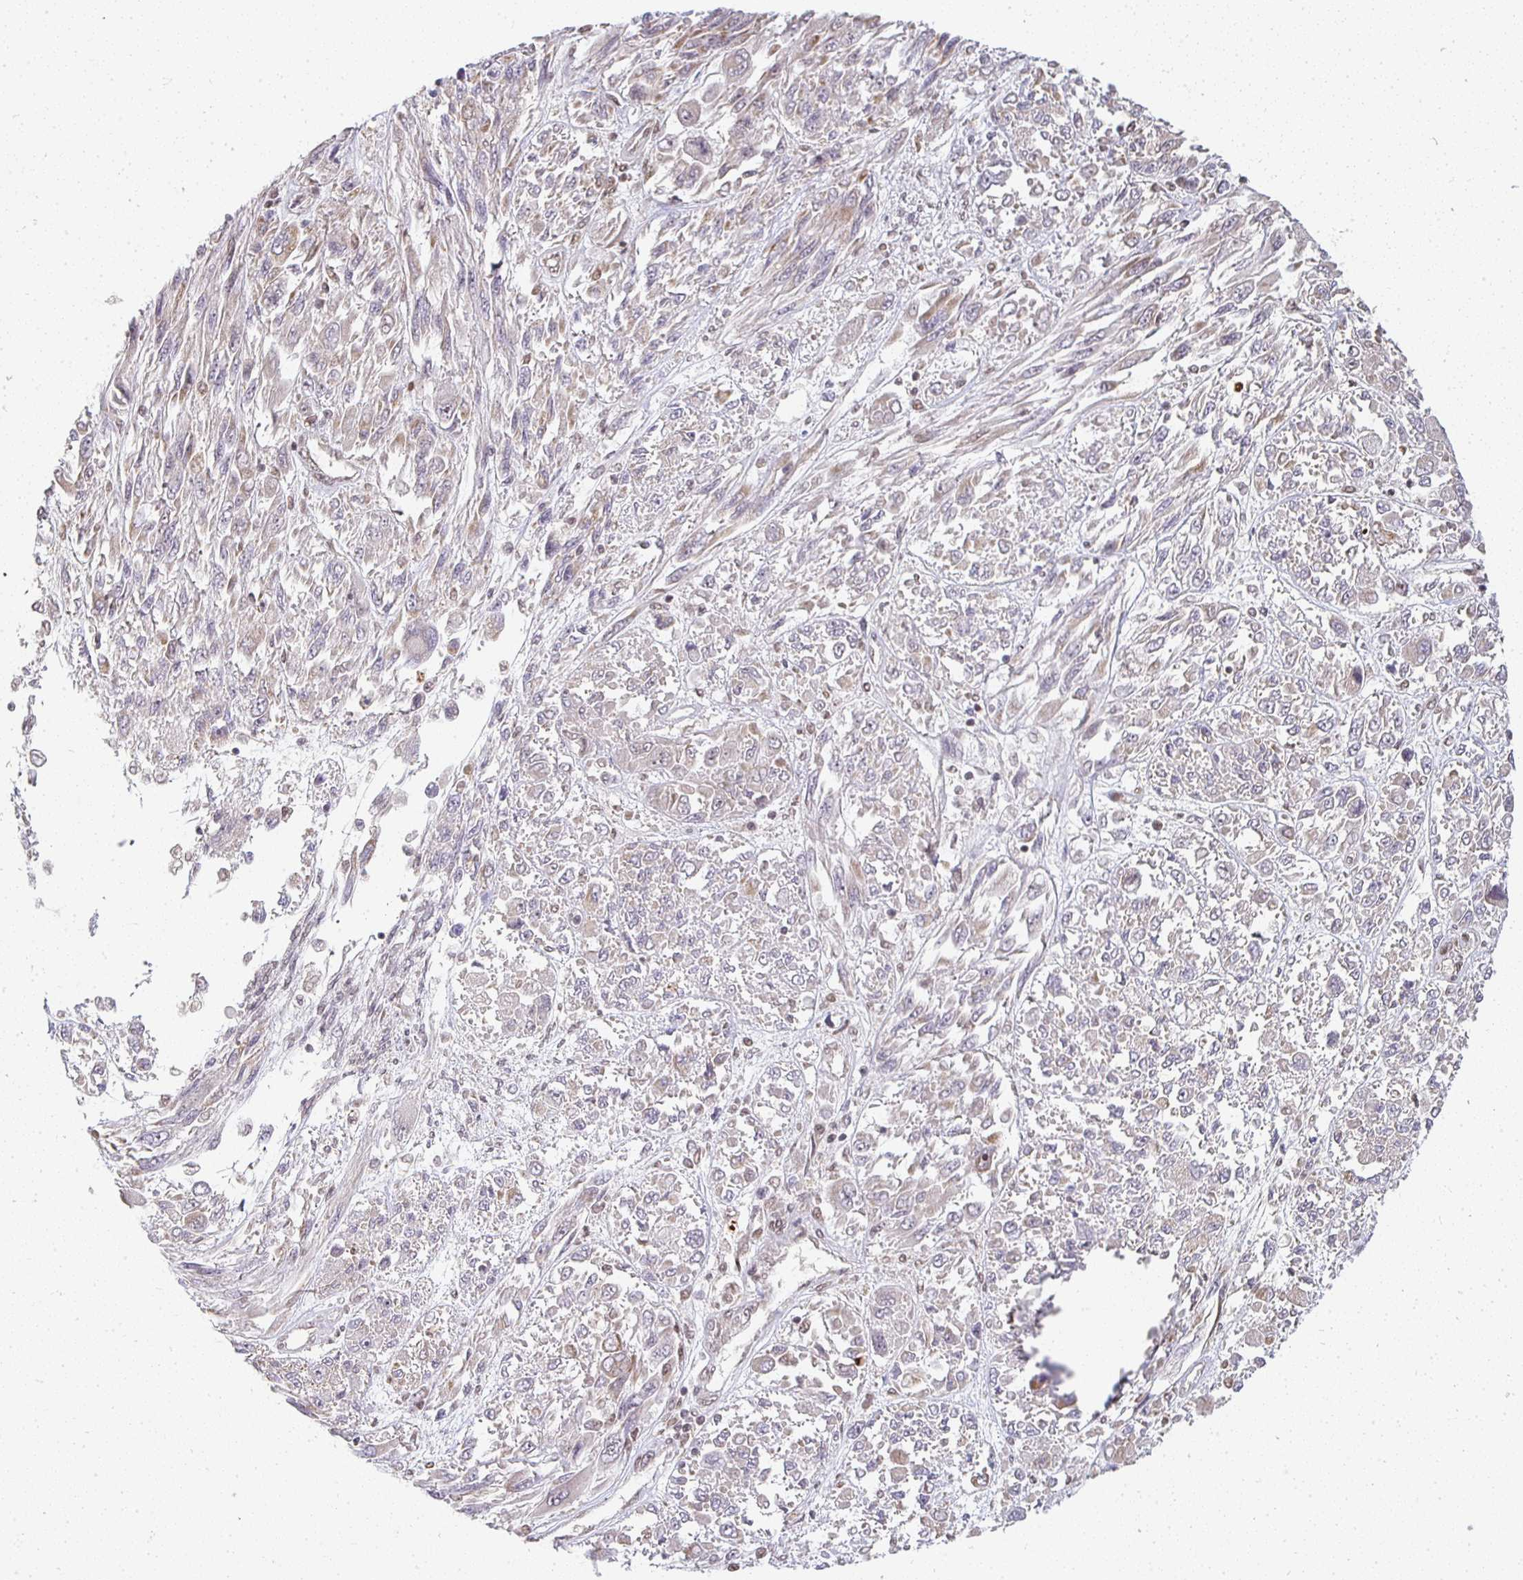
{"staining": {"intensity": "weak", "quantity": "25%-75%", "location": "cytoplasmic/membranous"}, "tissue": "melanoma", "cell_type": "Tumor cells", "image_type": "cancer", "snomed": [{"axis": "morphology", "description": "Malignant melanoma, NOS"}, {"axis": "topography", "description": "Skin"}], "caption": "A brown stain shows weak cytoplasmic/membranous expression of a protein in human malignant melanoma tumor cells.", "gene": "SMARCA2", "patient": {"sex": "female", "age": 91}}